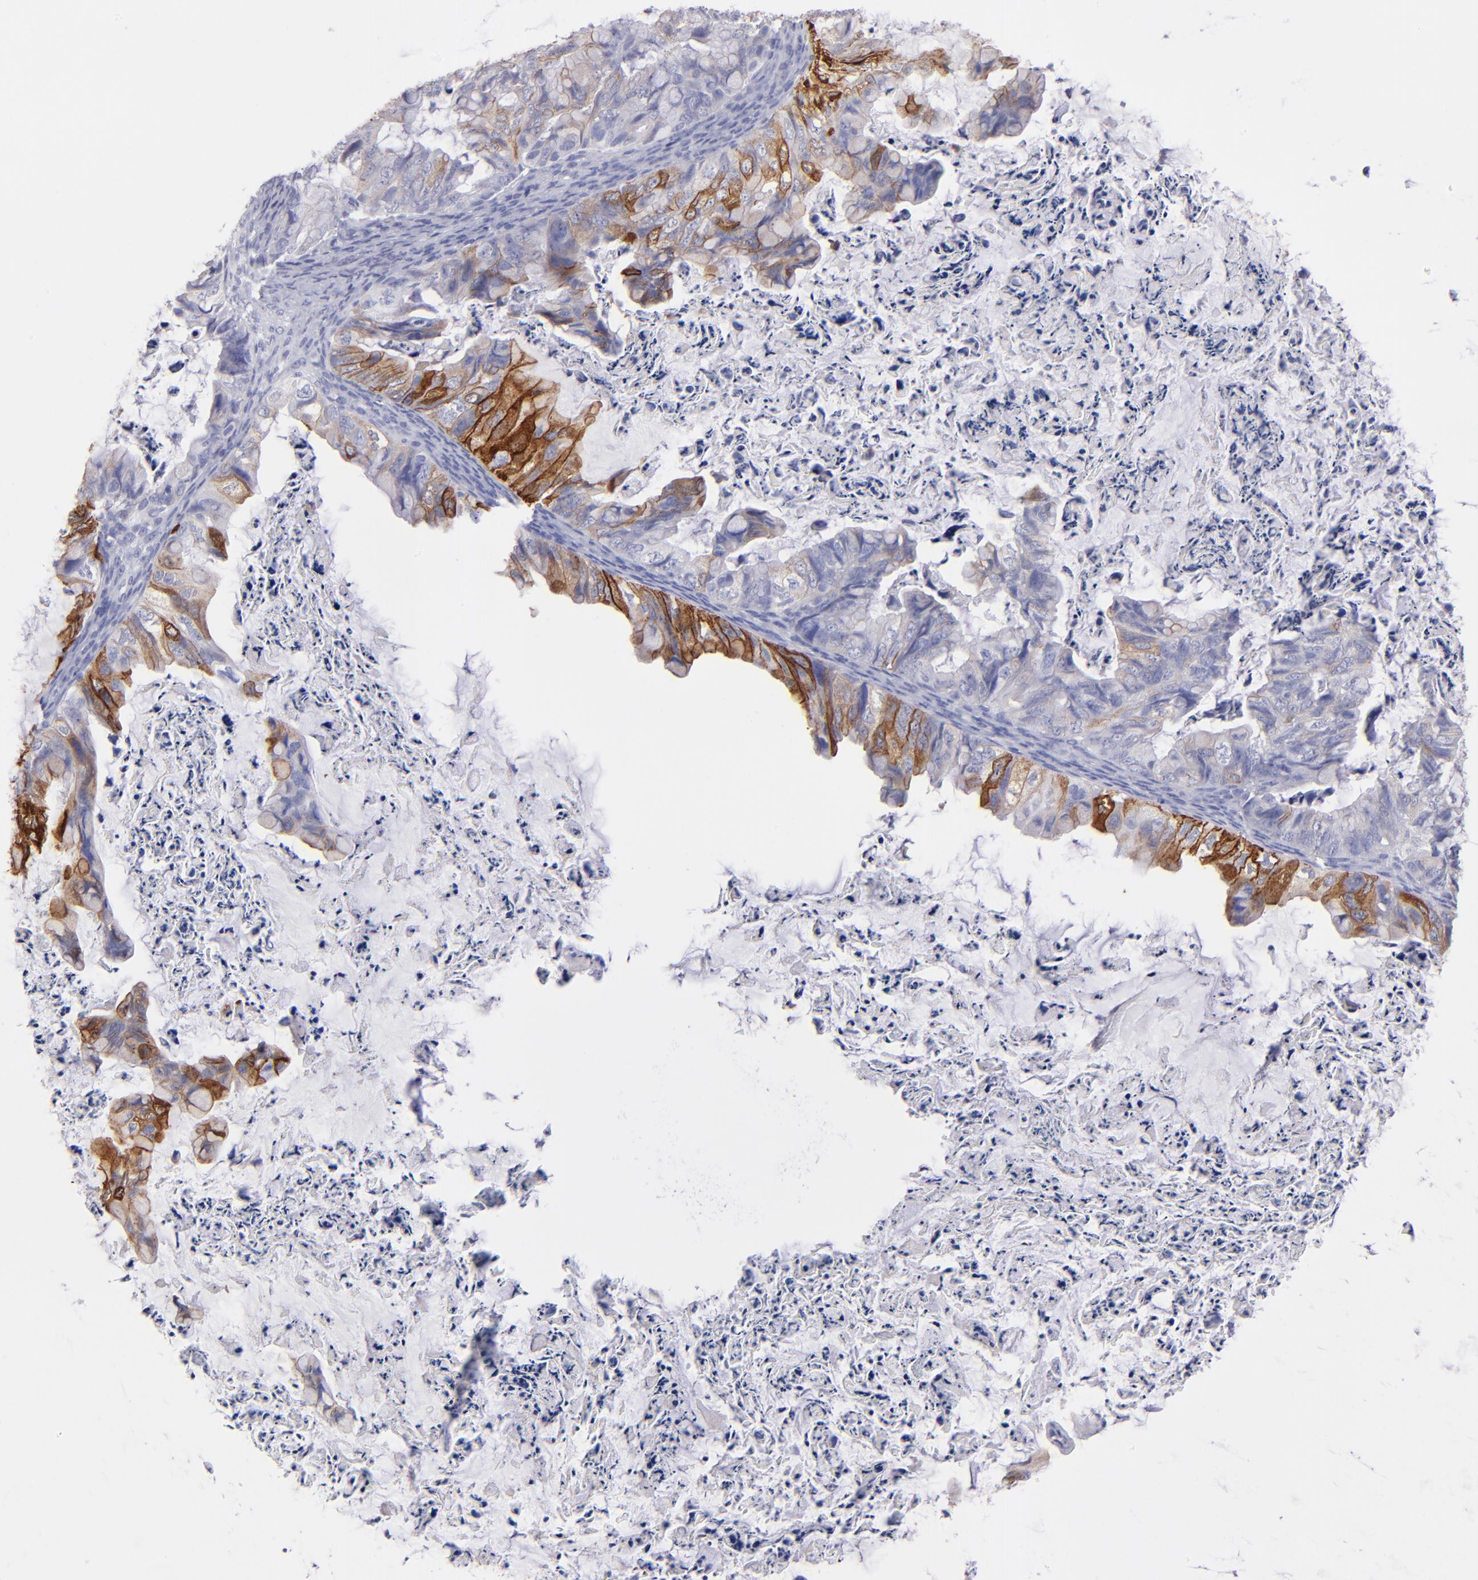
{"staining": {"intensity": "moderate", "quantity": "25%-75%", "location": "cytoplasmic/membranous"}, "tissue": "ovarian cancer", "cell_type": "Tumor cells", "image_type": "cancer", "snomed": [{"axis": "morphology", "description": "Cystadenocarcinoma, mucinous, NOS"}, {"axis": "topography", "description": "Ovary"}], "caption": "The image shows immunohistochemical staining of ovarian mucinous cystadenocarcinoma. There is moderate cytoplasmic/membranous expression is seen in approximately 25%-75% of tumor cells. (DAB = brown stain, brightfield microscopy at high magnification).", "gene": "AHNAK2", "patient": {"sex": "female", "age": 36}}